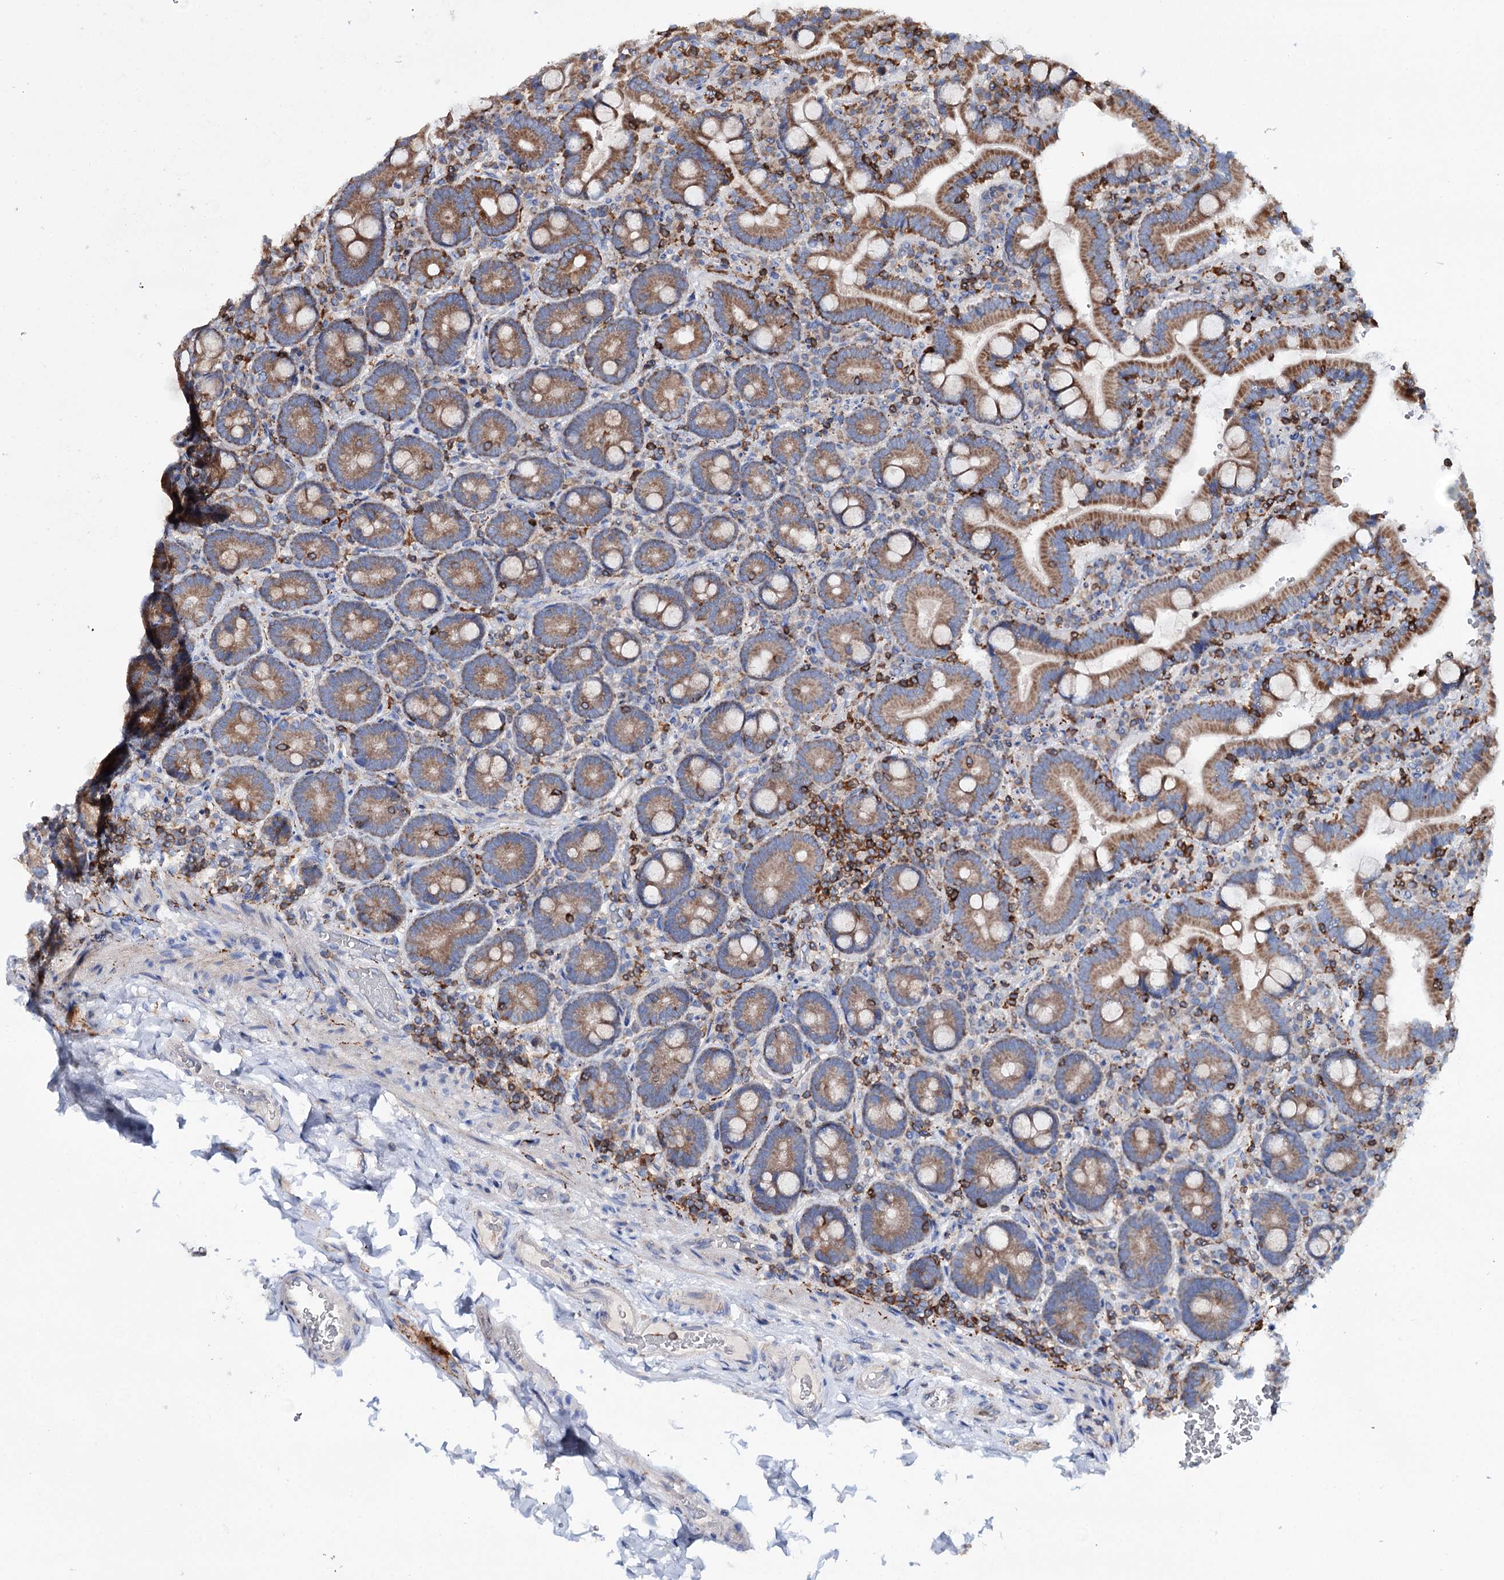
{"staining": {"intensity": "moderate", "quantity": ">75%", "location": "cytoplasmic/membranous"}, "tissue": "duodenum", "cell_type": "Glandular cells", "image_type": "normal", "snomed": [{"axis": "morphology", "description": "Normal tissue, NOS"}, {"axis": "topography", "description": "Duodenum"}], "caption": "DAB (3,3'-diaminobenzidine) immunohistochemical staining of unremarkable human duodenum displays moderate cytoplasmic/membranous protein expression in approximately >75% of glandular cells. Nuclei are stained in blue.", "gene": "UBASH3B", "patient": {"sex": "female", "age": 62}}